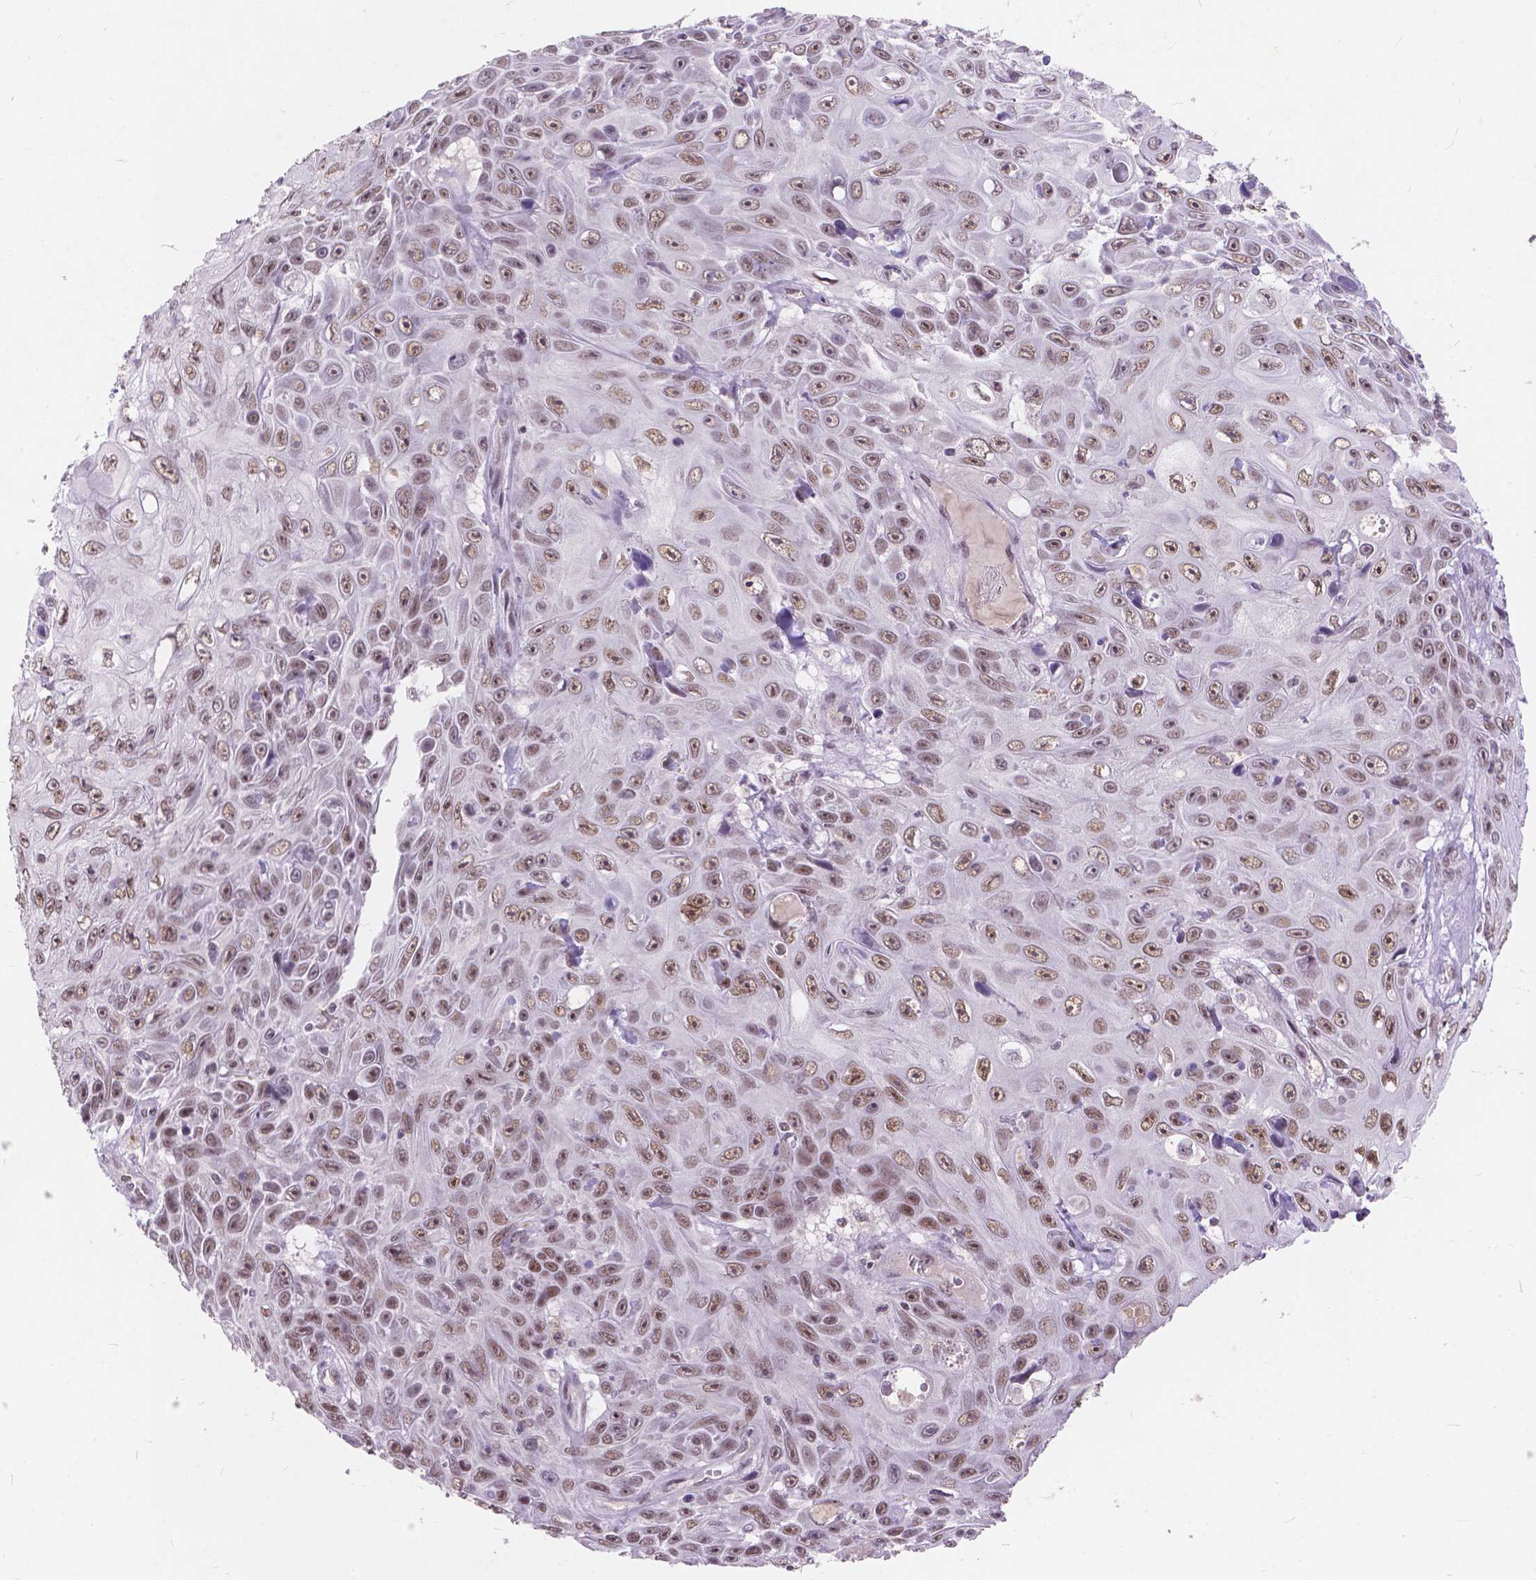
{"staining": {"intensity": "moderate", "quantity": ">75%", "location": "nuclear"}, "tissue": "skin cancer", "cell_type": "Tumor cells", "image_type": "cancer", "snomed": [{"axis": "morphology", "description": "Squamous cell carcinoma, NOS"}, {"axis": "topography", "description": "Skin"}], "caption": "A brown stain shows moderate nuclear staining of a protein in skin cancer (squamous cell carcinoma) tumor cells.", "gene": "FAM53A", "patient": {"sex": "male", "age": 82}}